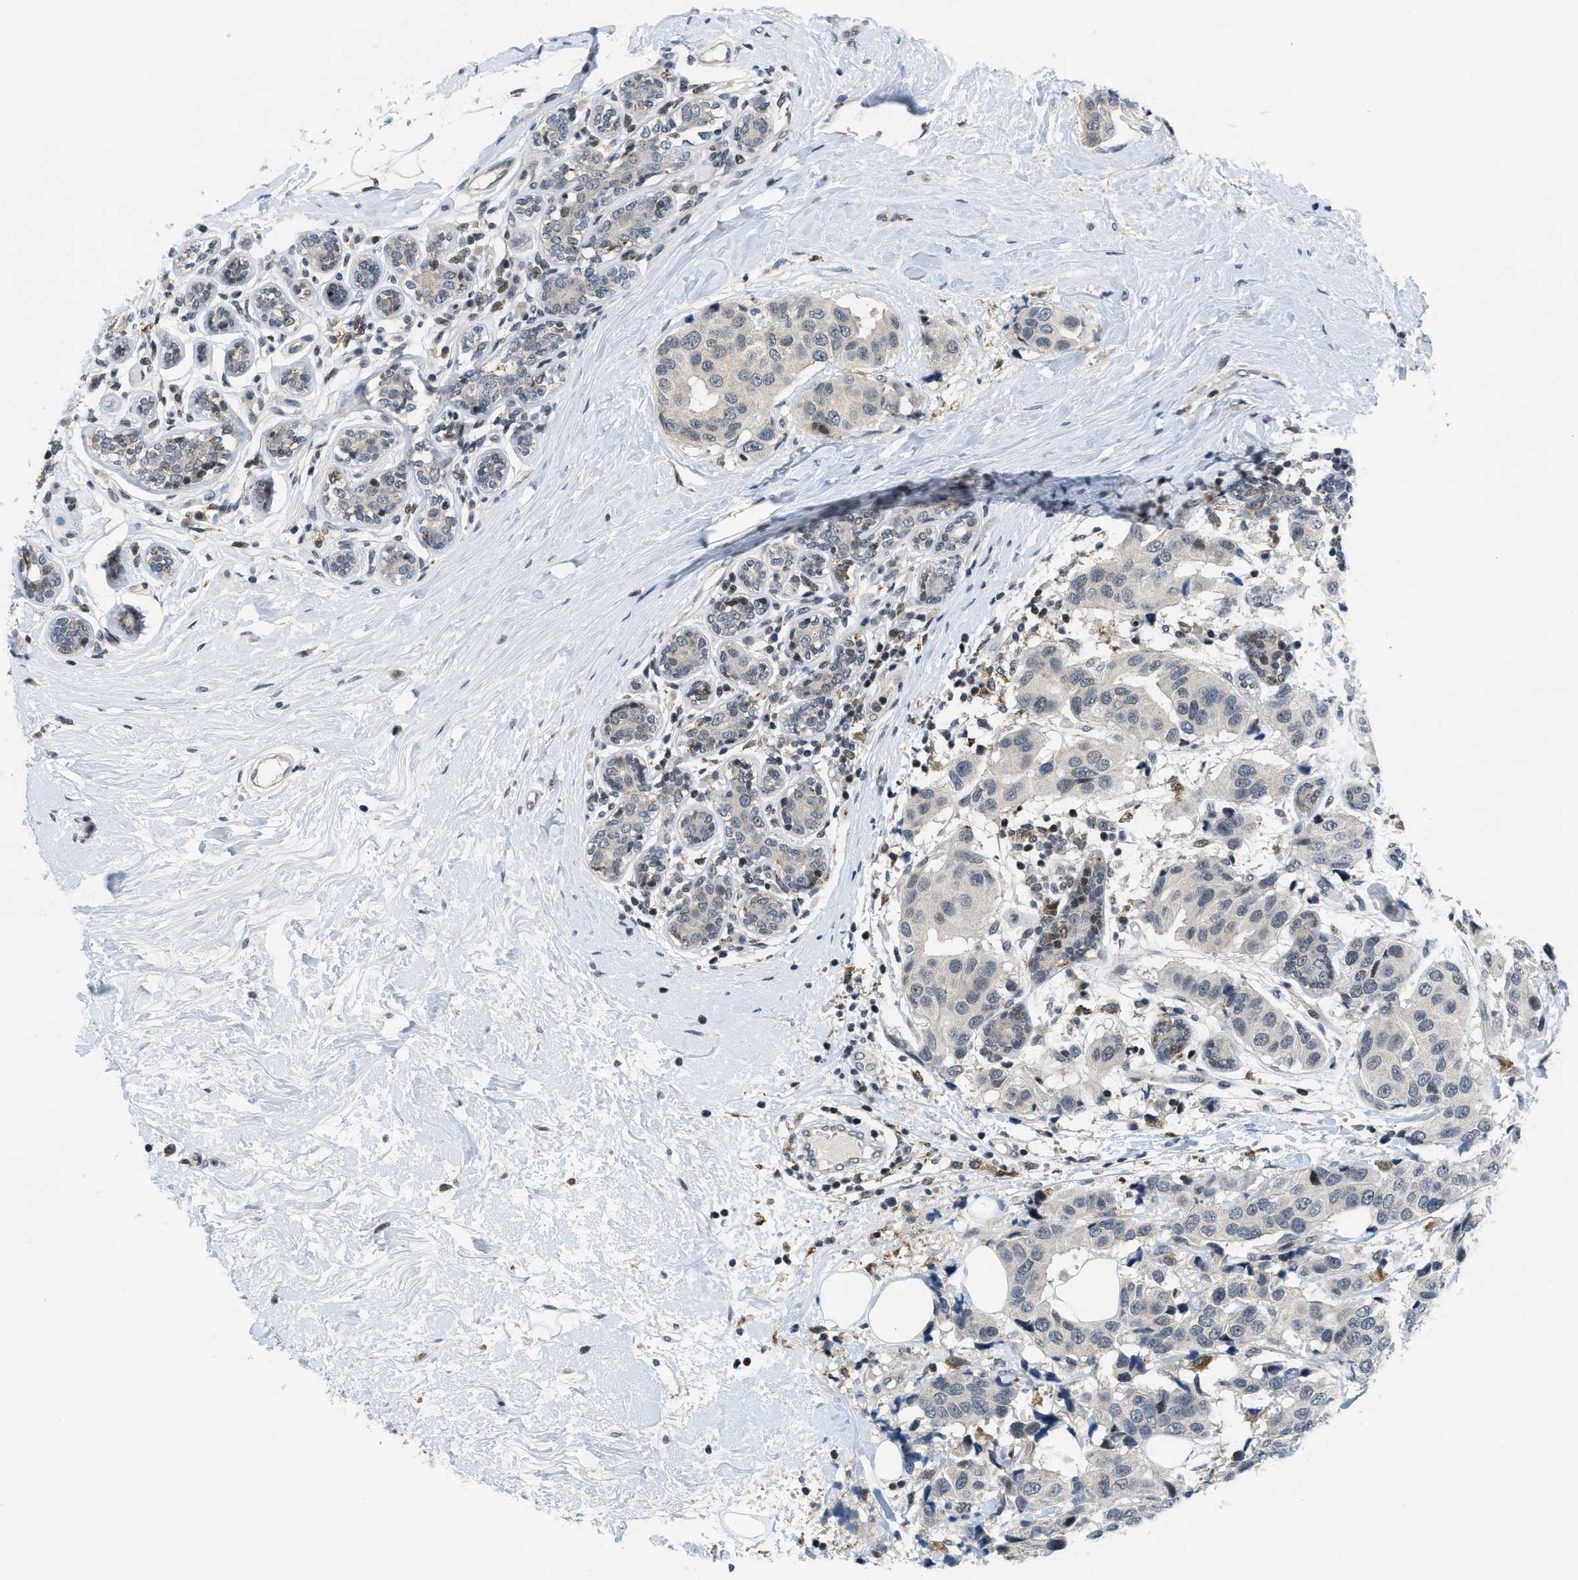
{"staining": {"intensity": "negative", "quantity": "none", "location": "none"}, "tissue": "breast cancer", "cell_type": "Tumor cells", "image_type": "cancer", "snomed": [{"axis": "morphology", "description": "Normal tissue, NOS"}, {"axis": "morphology", "description": "Duct carcinoma"}, {"axis": "topography", "description": "Breast"}], "caption": "Protein analysis of breast infiltrating ductal carcinoma reveals no significant staining in tumor cells.", "gene": "ING1", "patient": {"sex": "female", "age": 39}}